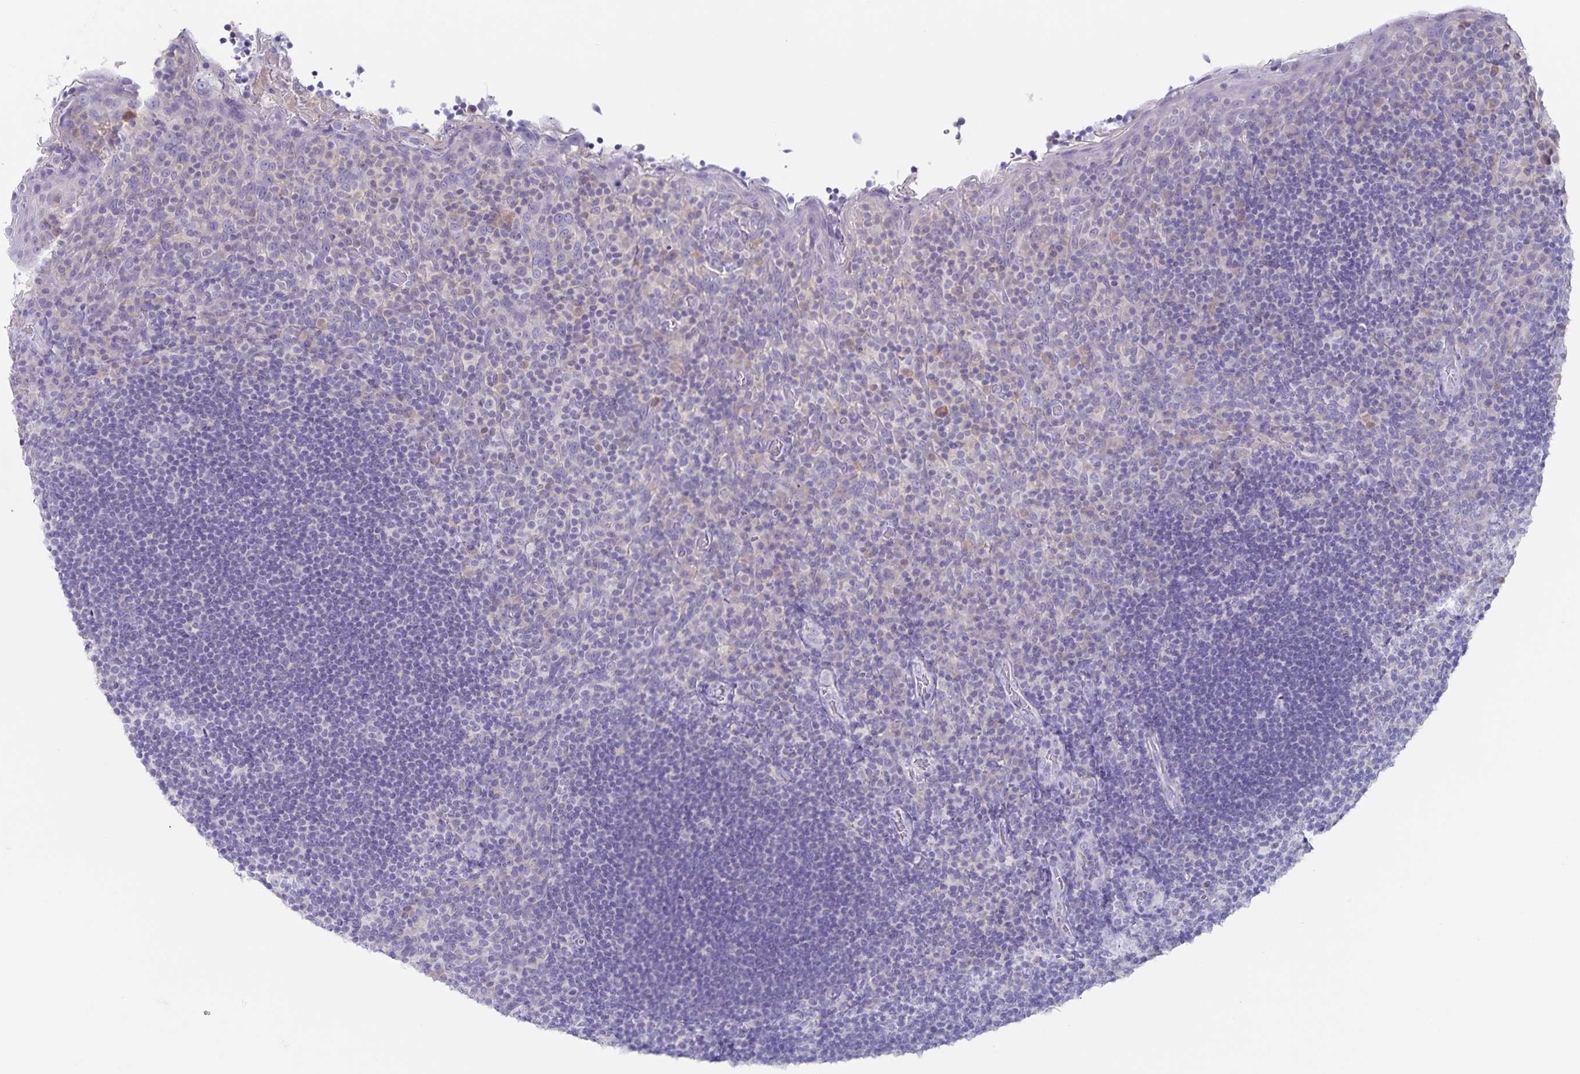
{"staining": {"intensity": "negative", "quantity": "none", "location": "none"}, "tissue": "tonsil", "cell_type": "Germinal center cells", "image_type": "normal", "snomed": [{"axis": "morphology", "description": "Normal tissue, NOS"}, {"axis": "topography", "description": "Tonsil"}], "caption": "This is a micrograph of immunohistochemistry staining of unremarkable tonsil, which shows no staining in germinal center cells. (Brightfield microscopy of DAB immunohistochemistry at high magnification).", "gene": "RPL36A", "patient": {"sex": "male", "age": 17}}